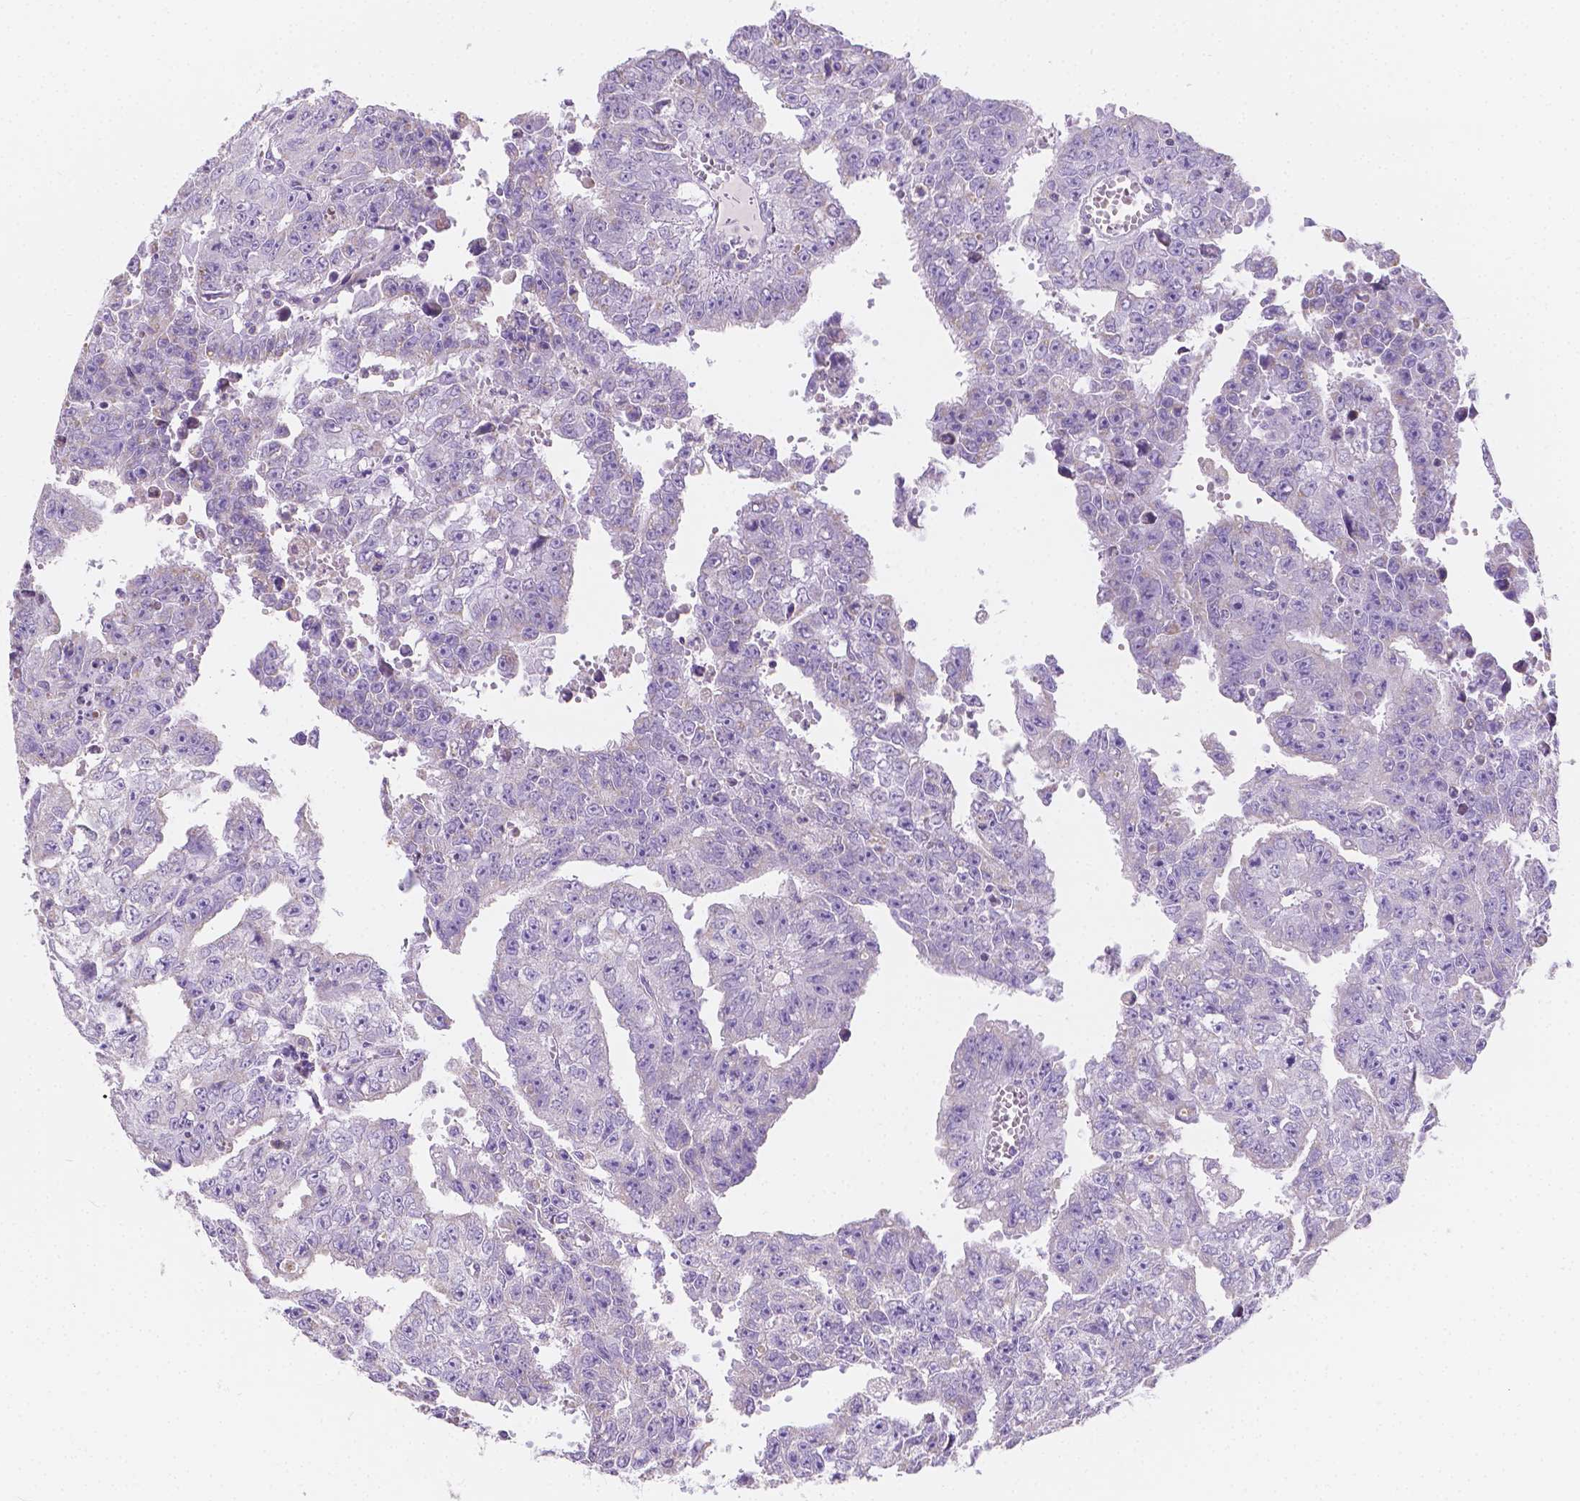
{"staining": {"intensity": "negative", "quantity": "none", "location": "none"}, "tissue": "testis cancer", "cell_type": "Tumor cells", "image_type": "cancer", "snomed": [{"axis": "morphology", "description": "Carcinoma, Embryonal, NOS"}, {"axis": "morphology", "description": "Teratoma, malignant, NOS"}, {"axis": "topography", "description": "Testis"}], "caption": "Immunohistochemistry of human teratoma (malignant) (testis) exhibits no staining in tumor cells. (Immunohistochemistry, brightfield microscopy, high magnification).", "gene": "TMEM130", "patient": {"sex": "male", "age": 24}}